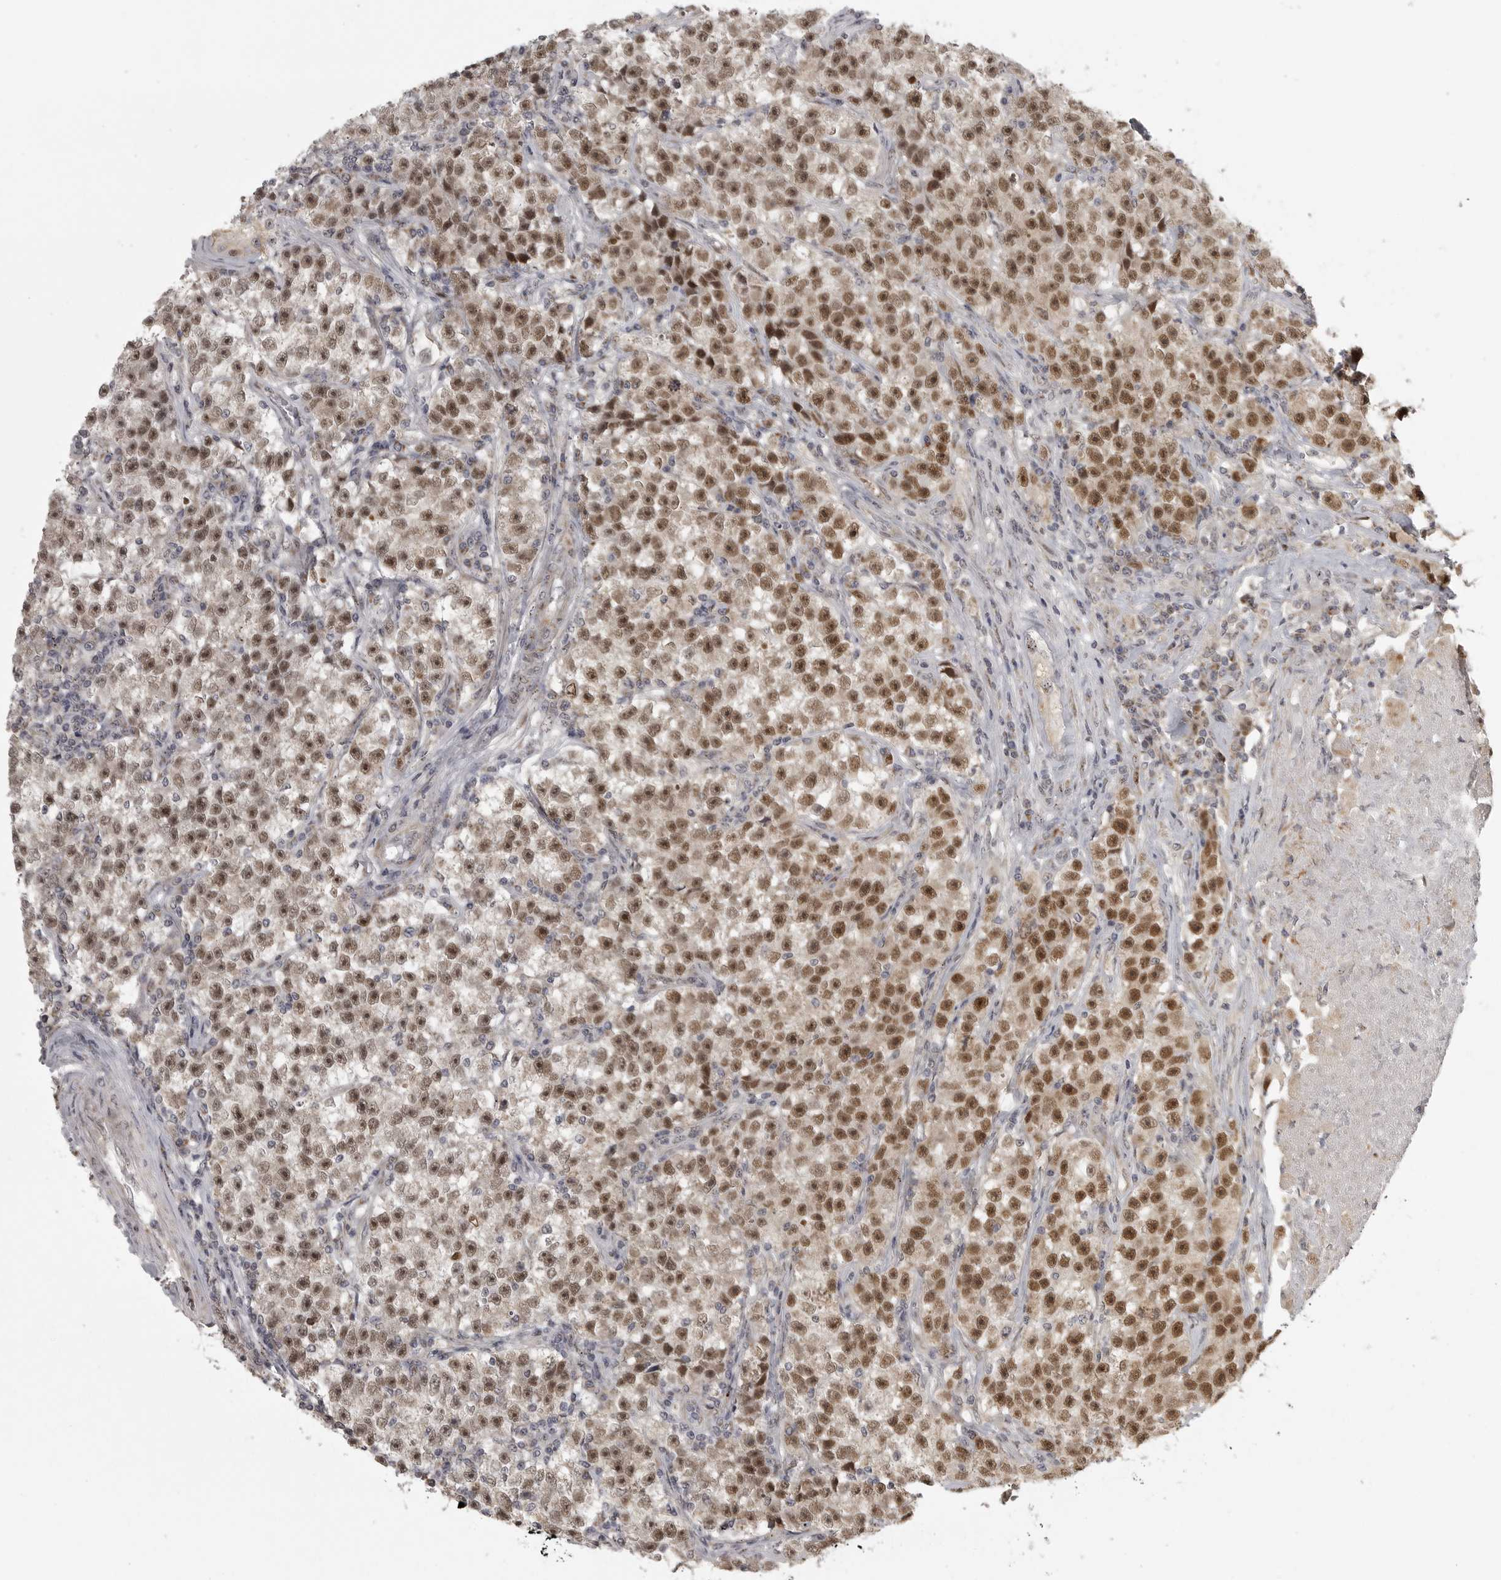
{"staining": {"intensity": "moderate", "quantity": ">75%", "location": "nuclear"}, "tissue": "testis cancer", "cell_type": "Tumor cells", "image_type": "cancer", "snomed": [{"axis": "morphology", "description": "Seminoma, NOS"}, {"axis": "topography", "description": "Testis"}], "caption": "Immunohistochemical staining of human testis cancer shows medium levels of moderate nuclear protein staining in approximately >75% of tumor cells. (DAB (3,3'-diaminobenzidine) = brown stain, brightfield microscopy at high magnification).", "gene": "POLE2", "patient": {"sex": "male", "age": 22}}